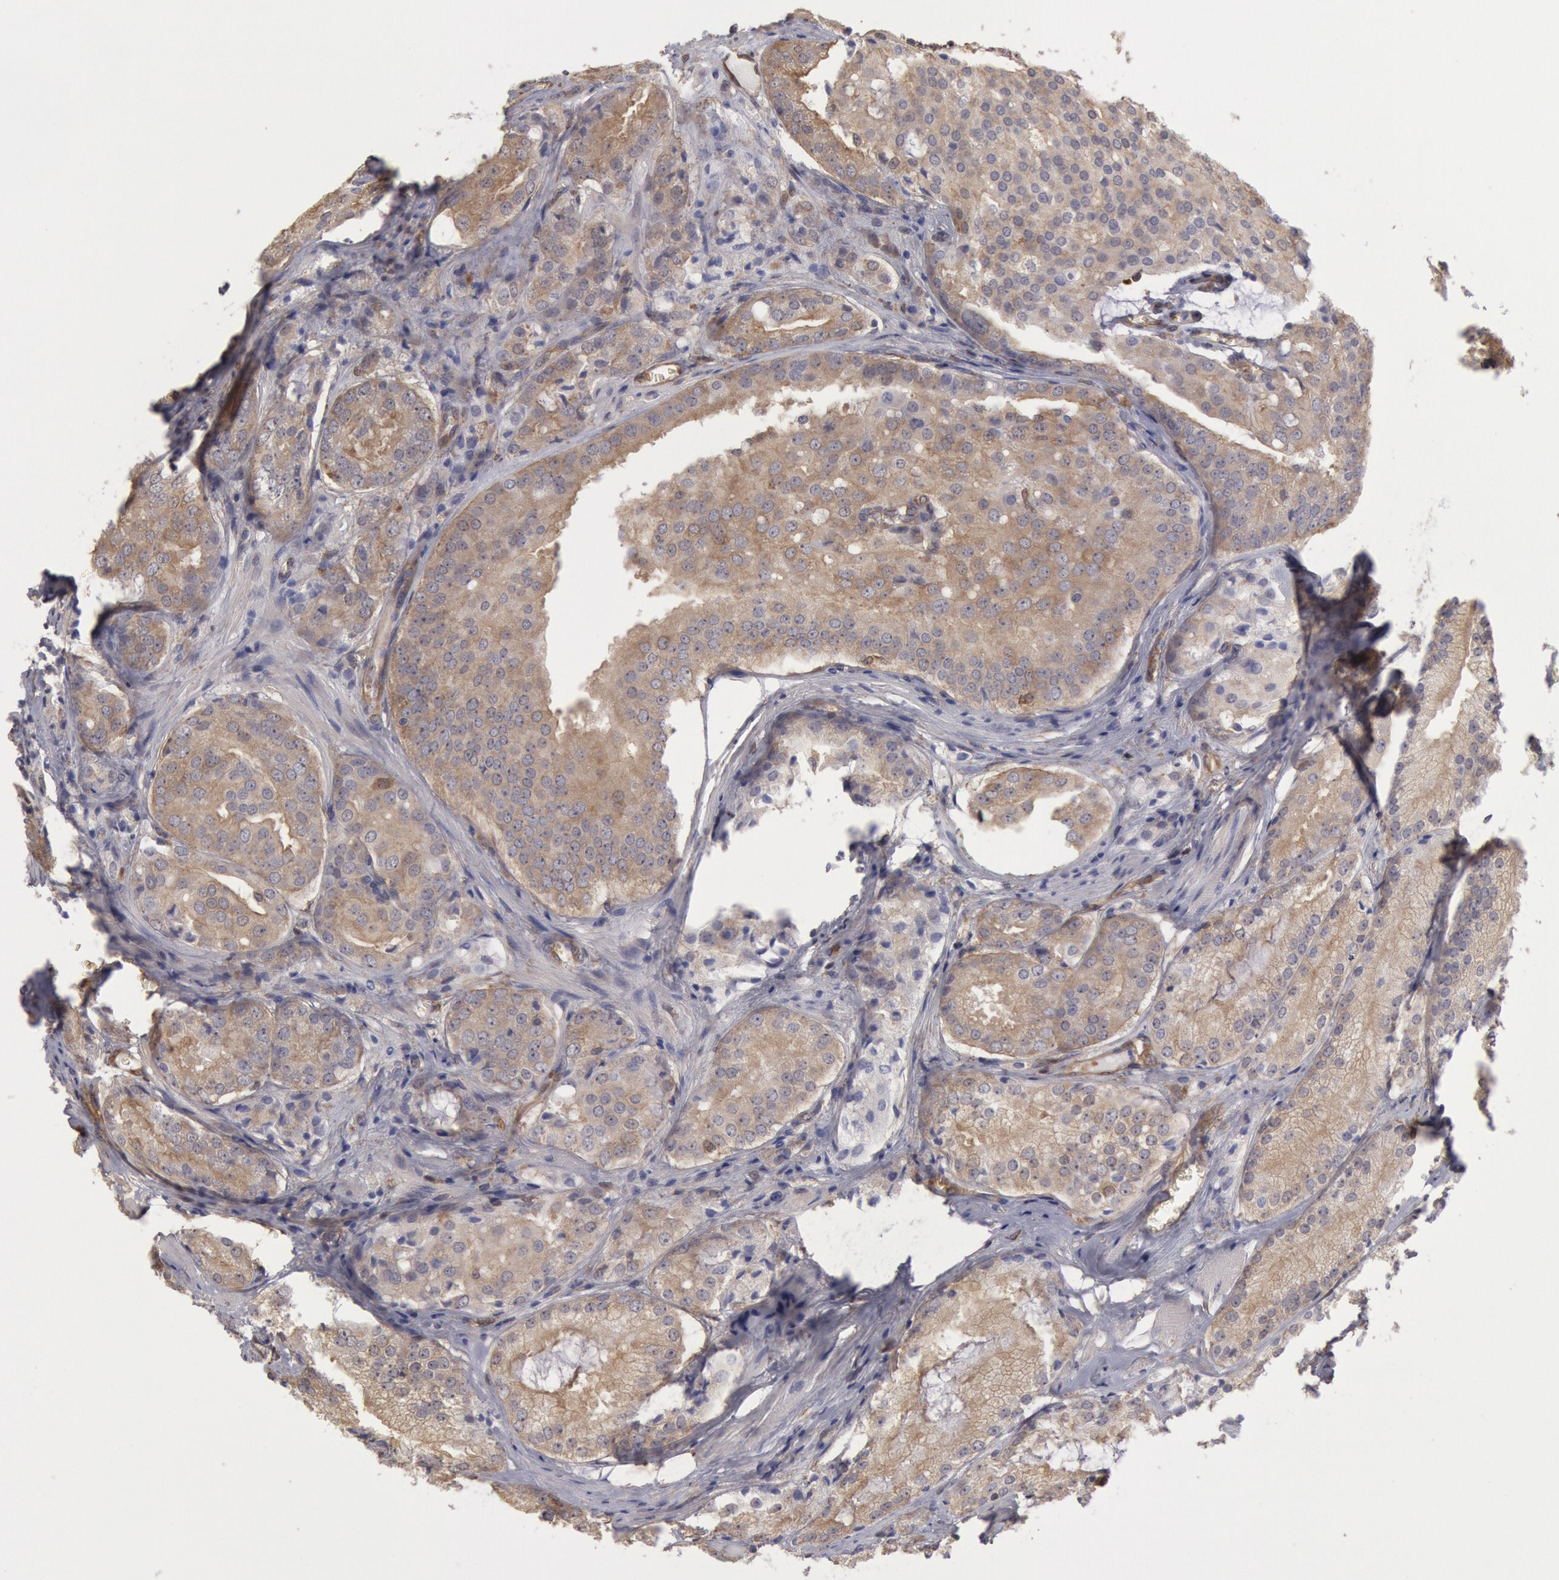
{"staining": {"intensity": "moderate", "quantity": ">75%", "location": "cytoplasmic/membranous"}, "tissue": "prostate cancer", "cell_type": "Tumor cells", "image_type": "cancer", "snomed": [{"axis": "morphology", "description": "Adenocarcinoma, Medium grade"}, {"axis": "topography", "description": "Prostate"}], "caption": "This micrograph shows immunohistochemistry staining of prostate cancer, with medium moderate cytoplasmic/membranous staining in approximately >75% of tumor cells.", "gene": "CCDC50", "patient": {"sex": "male", "age": 60}}